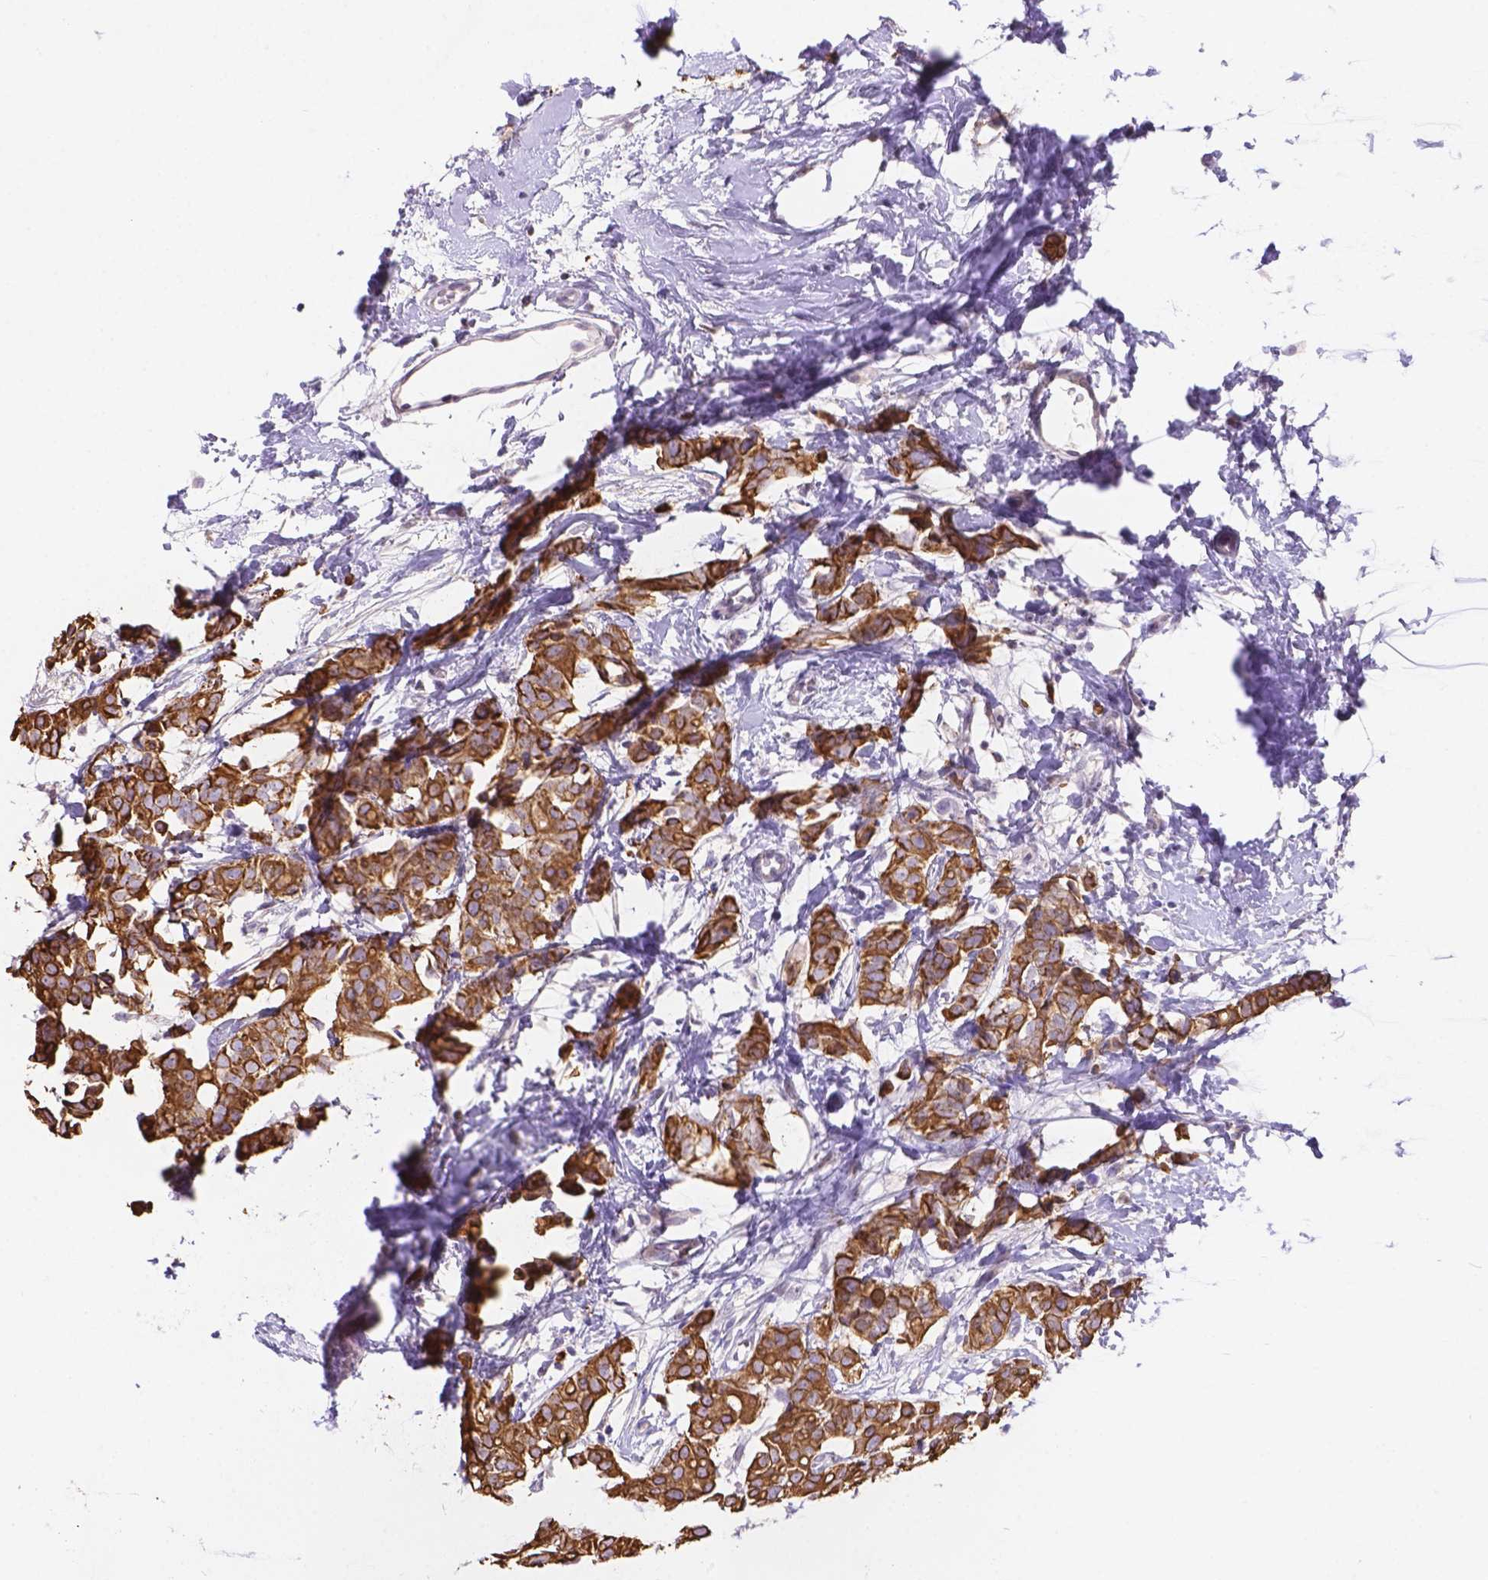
{"staining": {"intensity": "moderate", "quantity": ">75%", "location": "cytoplasmic/membranous"}, "tissue": "breast cancer", "cell_type": "Tumor cells", "image_type": "cancer", "snomed": [{"axis": "morphology", "description": "Duct carcinoma"}, {"axis": "topography", "description": "Breast"}], "caption": "The image reveals immunohistochemical staining of breast cancer. There is moderate cytoplasmic/membranous positivity is seen in approximately >75% of tumor cells.", "gene": "DMWD", "patient": {"sex": "female", "age": 40}}